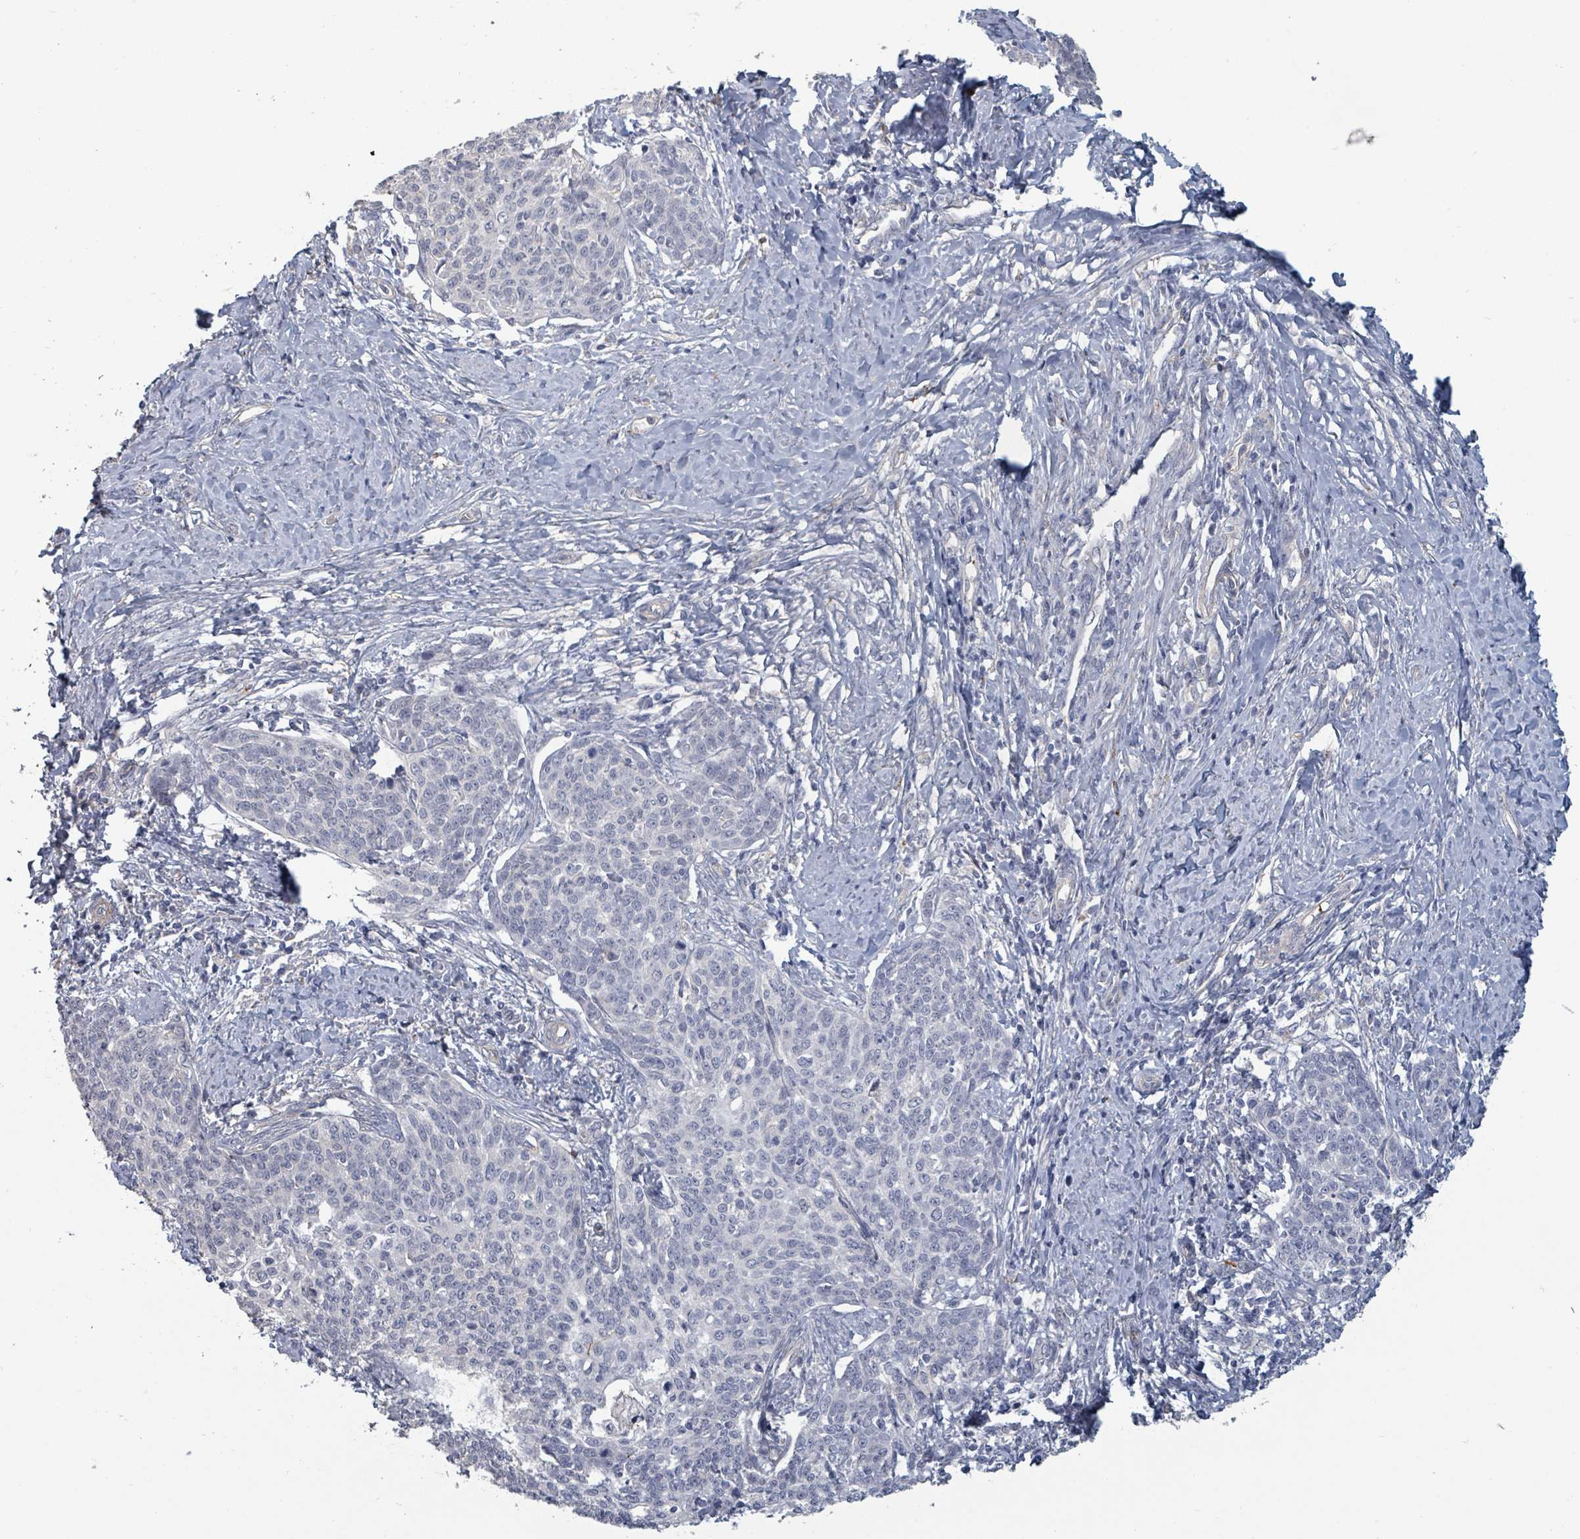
{"staining": {"intensity": "negative", "quantity": "none", "location": "none"}, "tissue": "cervical cancer", "cell_type": "Tumor cells", "image_type": "cancer", "snomed": [{"axis": "morphology", "description": "Squamous cell carcinoma, NOS"}, {"axis": "topography", "description": "Cervix"}], "caption": "The histopathology image reveals no significant positivity in tumor cells of cervical cancer.", "gene": "PLAUR", "patient": {"sex": "female", "age": 39}}